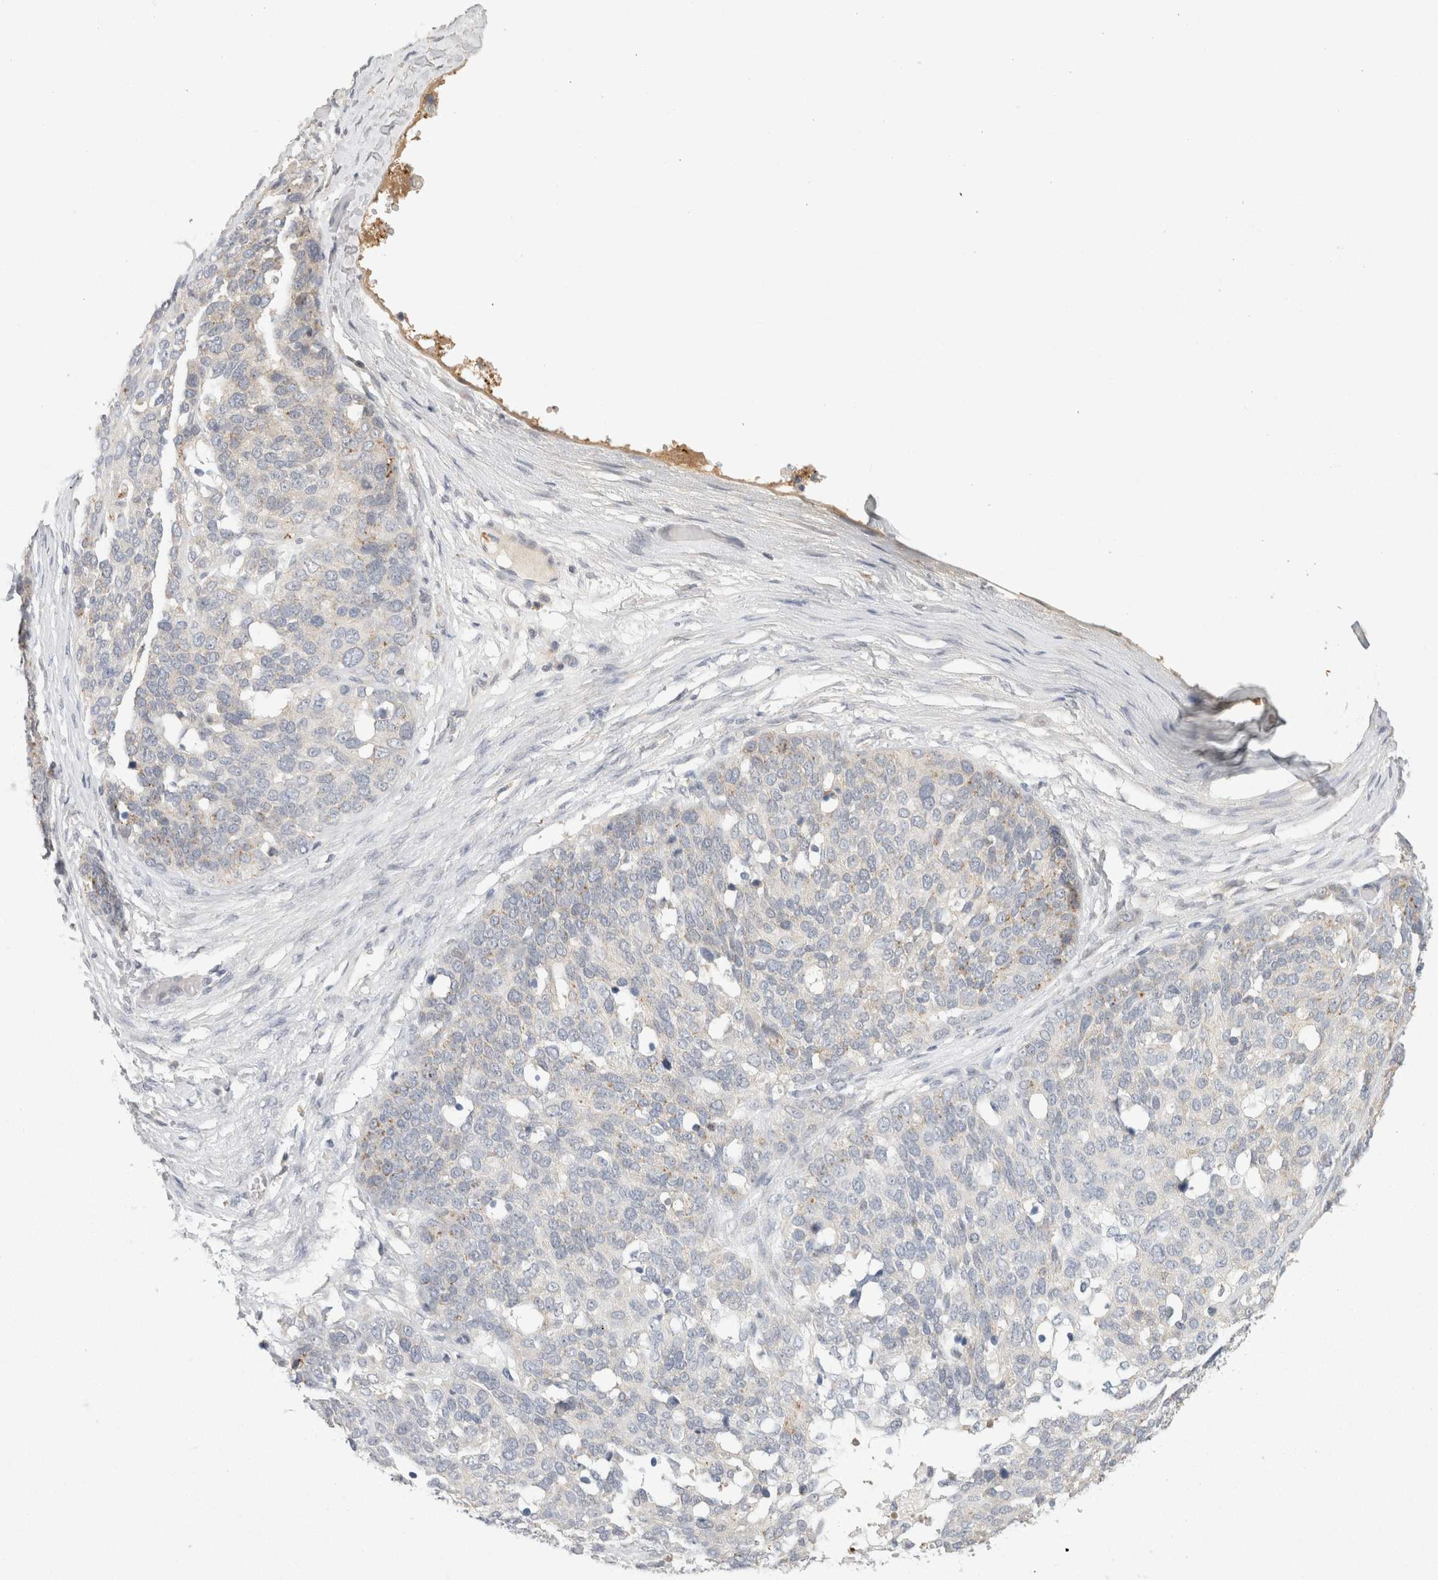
{"staining": {"intensity": "negative", "quantity": "none", "location": "none"}, "tissue": "ovarian cancer", "cell_type": "Tumor cells", "image_type": "cancer", "snomed": [{"axis": "morphology", "description": "Cystadenocarcinoma, serous, NOS"}, {"axis": "topography", "description": "Ovary"}], "caption": "There is no significant staining in tumor cells of ovarian serous cystadenocarcinoma.", "gene": "CHRM4", "patient": {"sex": "female", "age": 44}}